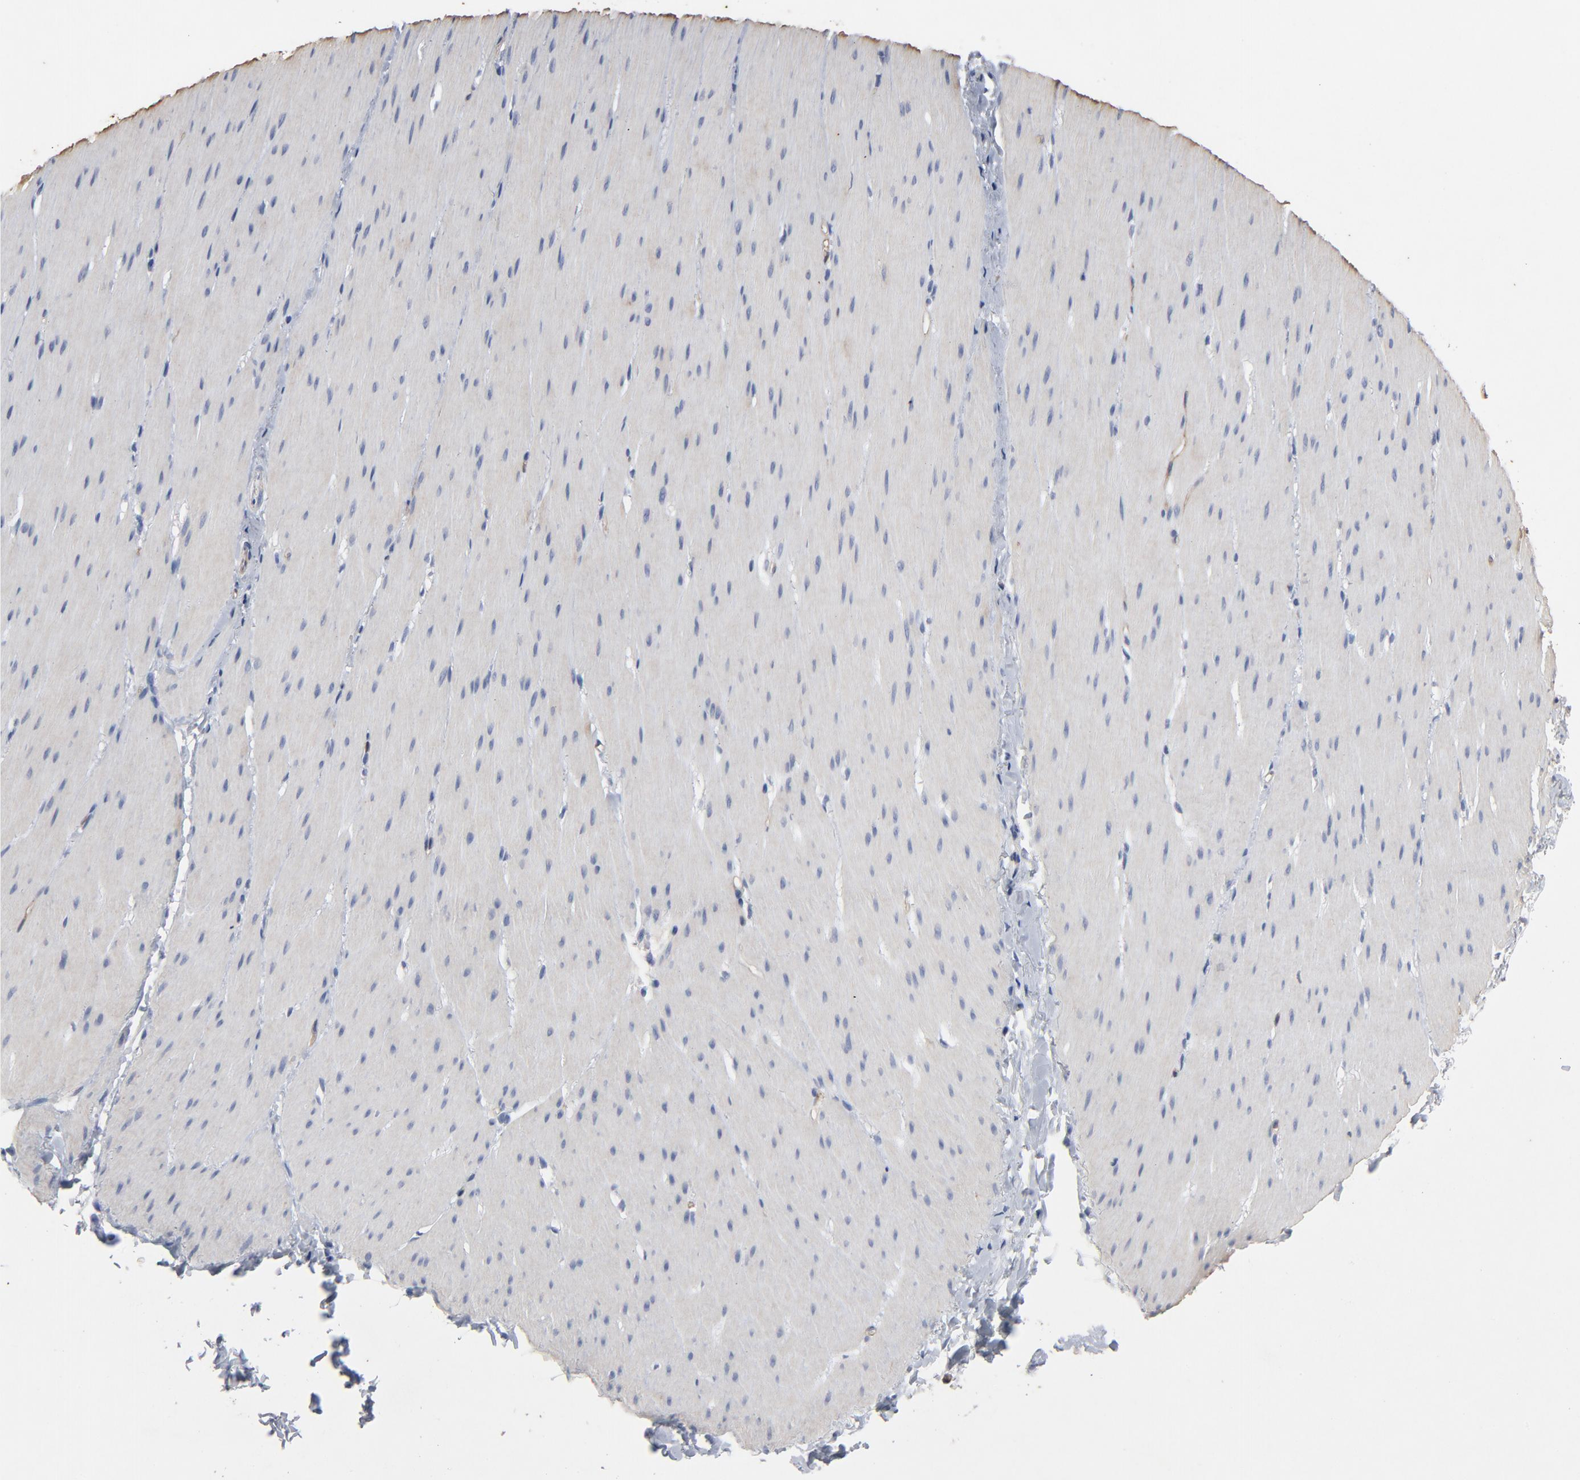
{"staining": {"intensity": "negative", "quantity": "none", "location": "none"}, "tissue": "smooth muscle", "cell_type": "Smooth muscle cells", "image_type": "normal", "snomed": [{"axis": "morphology", "description": "Normal tissue, NOS"}, {"axis": "topography", "description": "Smooth muscle"}, {"axis": "topography", "description": "Colon"}], "caption": "High power microscopy micrograph of an immunohistochemistry (IHC) image of normal smooth muscle, revealing no significant expression in smooth muscle cells. The staining is performed using DAB brown chromogen with nuclei counter-stained in using hematoxylin.", "gene": "KDR", "patient": {"sex": "male", "age": 67}}